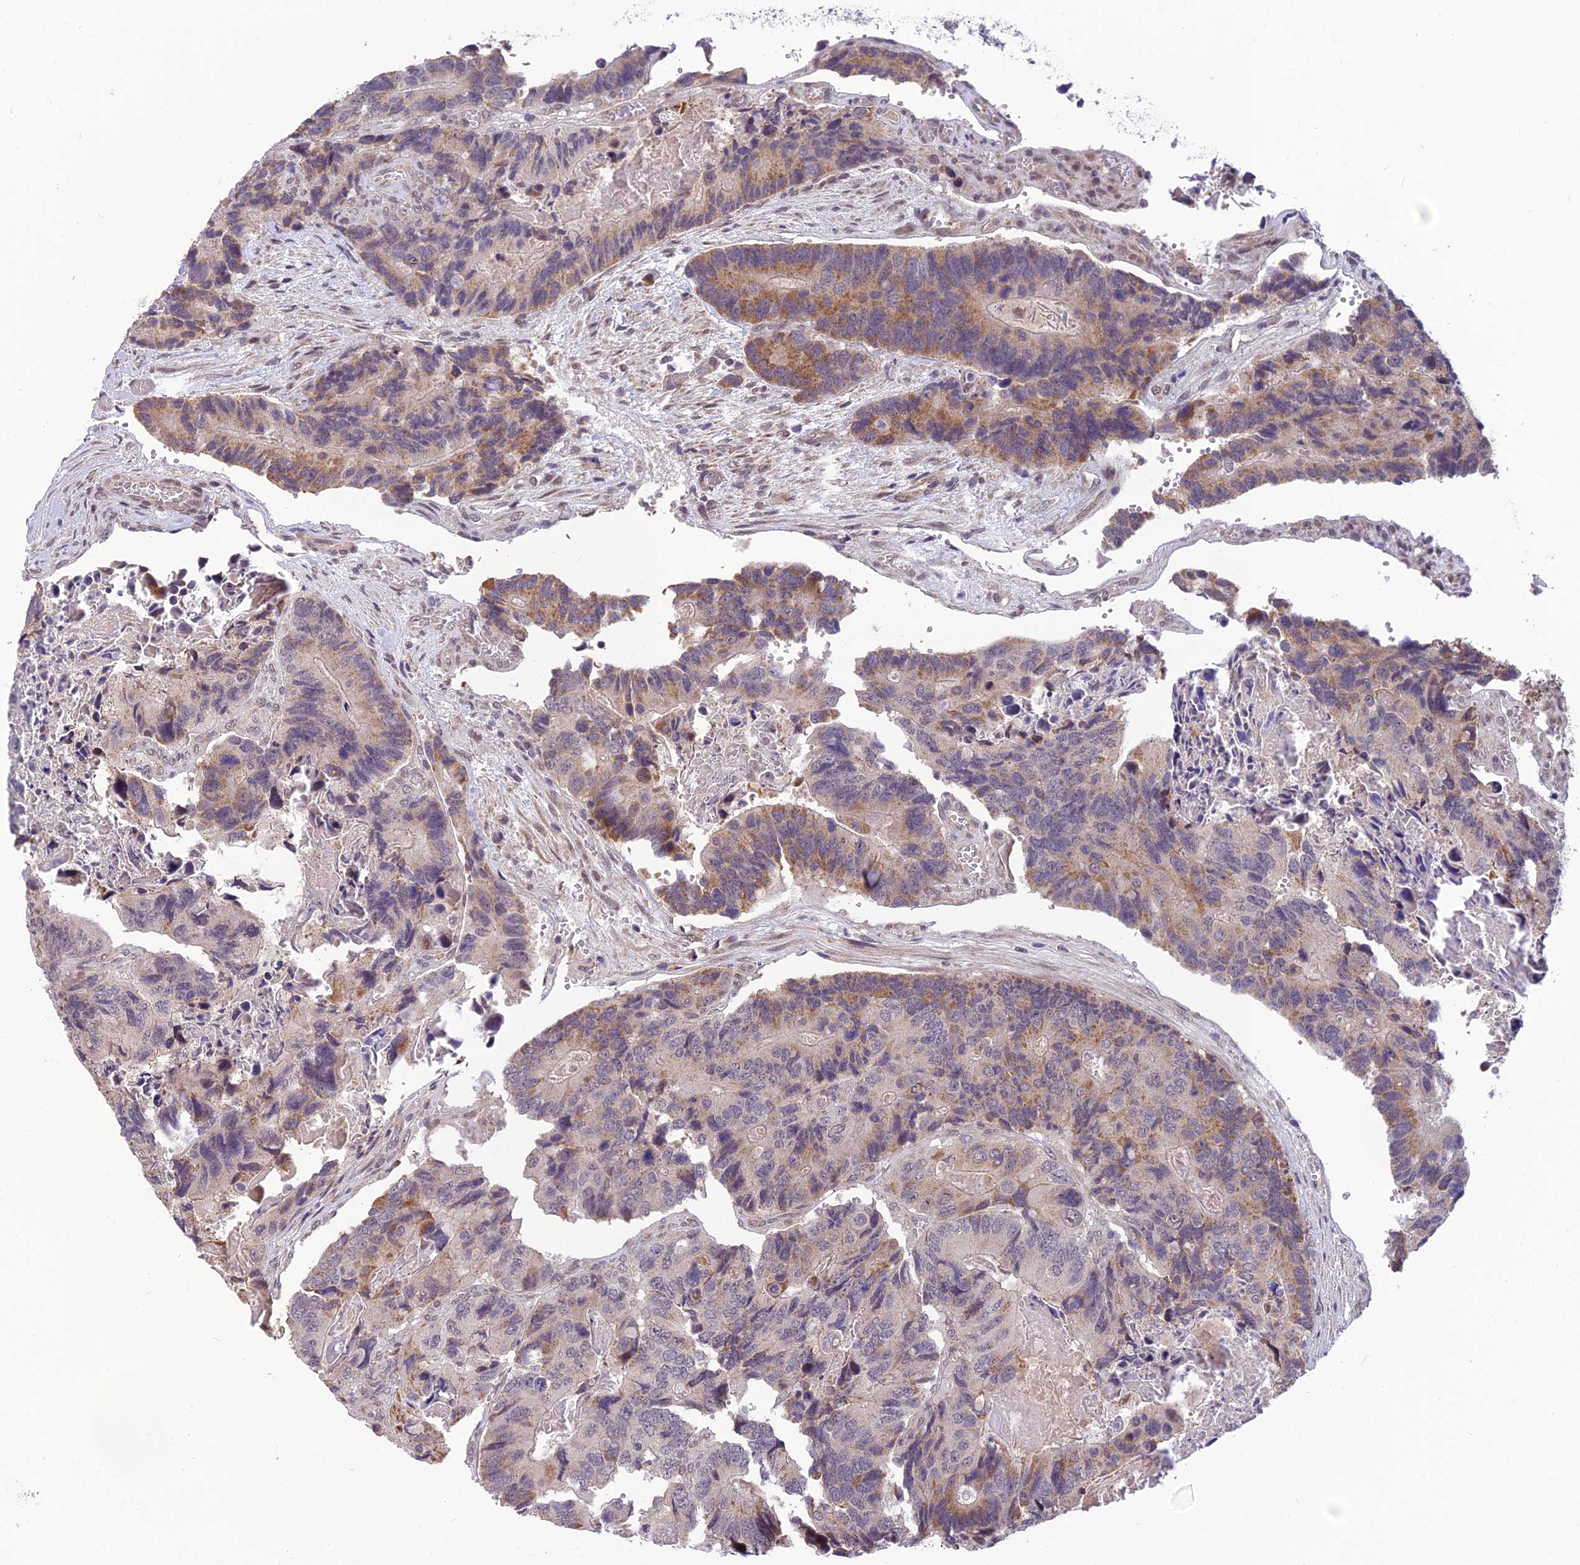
{"staining": {"intensity": "moderate", "quantity": "25%-75%", "location": "cytoplasmic/membranous"}, "tissue": "colorectal cancer", "cell_type": "Tumor cells", "image_type": "cancer", "snomed": [{"axis": "morphology", "description": "Adenocarcinoma, NOS"}, {"axis": "topography", "description": "Colon"}], "caption": "Approximately 25%-75% of tumor cells in human colorectal adenocarcinoma exhibit moderate cytoplasmic/membranous protein staining as visualized by brown immunohistochemical staining.", "gene": "FBRS", "patient": {"sex": "male", "age": 84}}